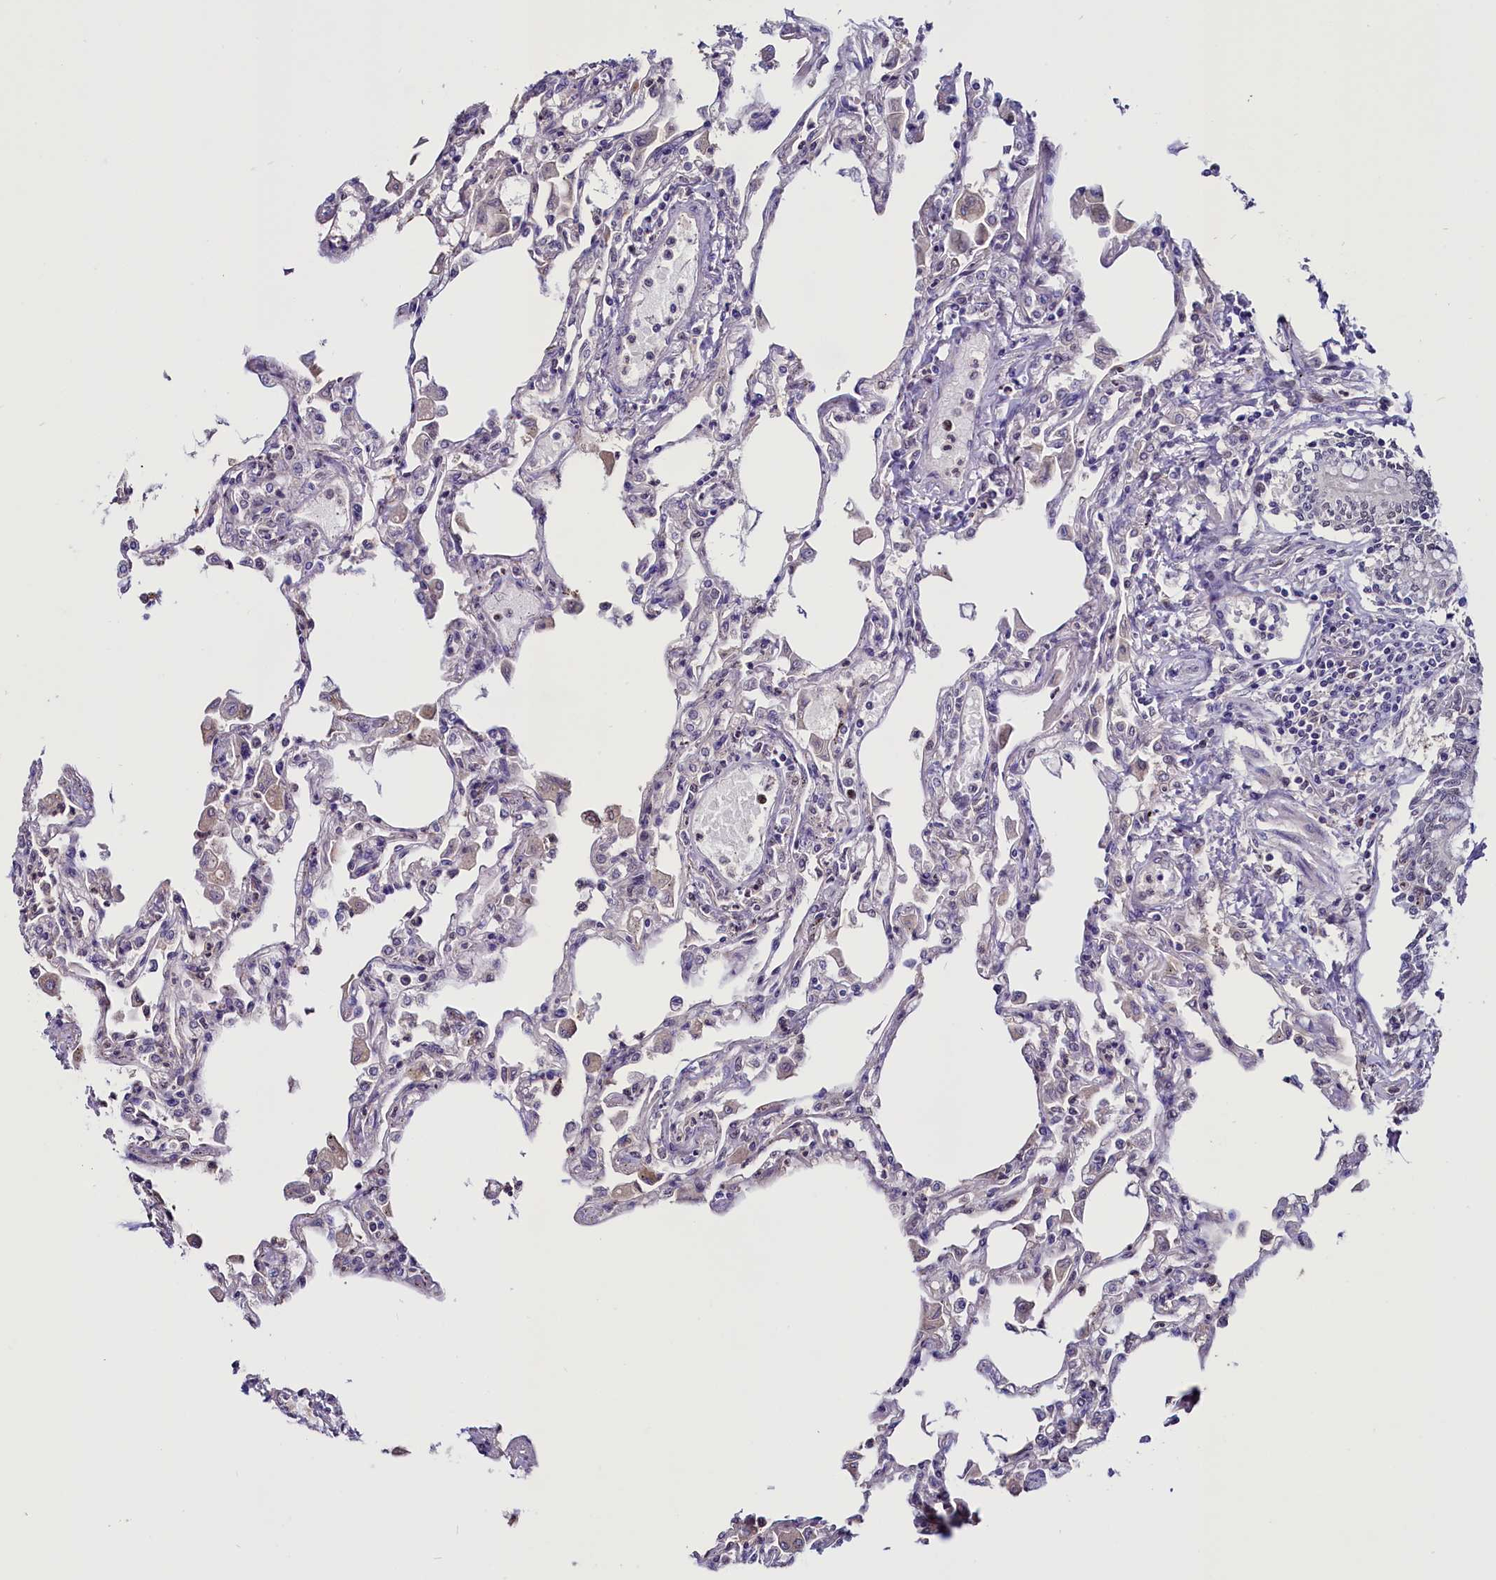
{"staining": {"intensity": "negative", "quantity": "none", "location": "none"}, "tissue": "lung", "cell_type": "Alveolar cells", "image_type": "normal", "snomed": [{"axis": "morphology", "description": "Normal tissue, NOS"}, {"axis": "topography", "description": "Bronchus"}, {"axis": "topography", "description": "Lung"}], "caption": "This is an IHC photomicrograph of benign human lung. There is no staining in alveolar cells.", "gene": "PDILT", "patient": {"sex": "female", "age": 49}}